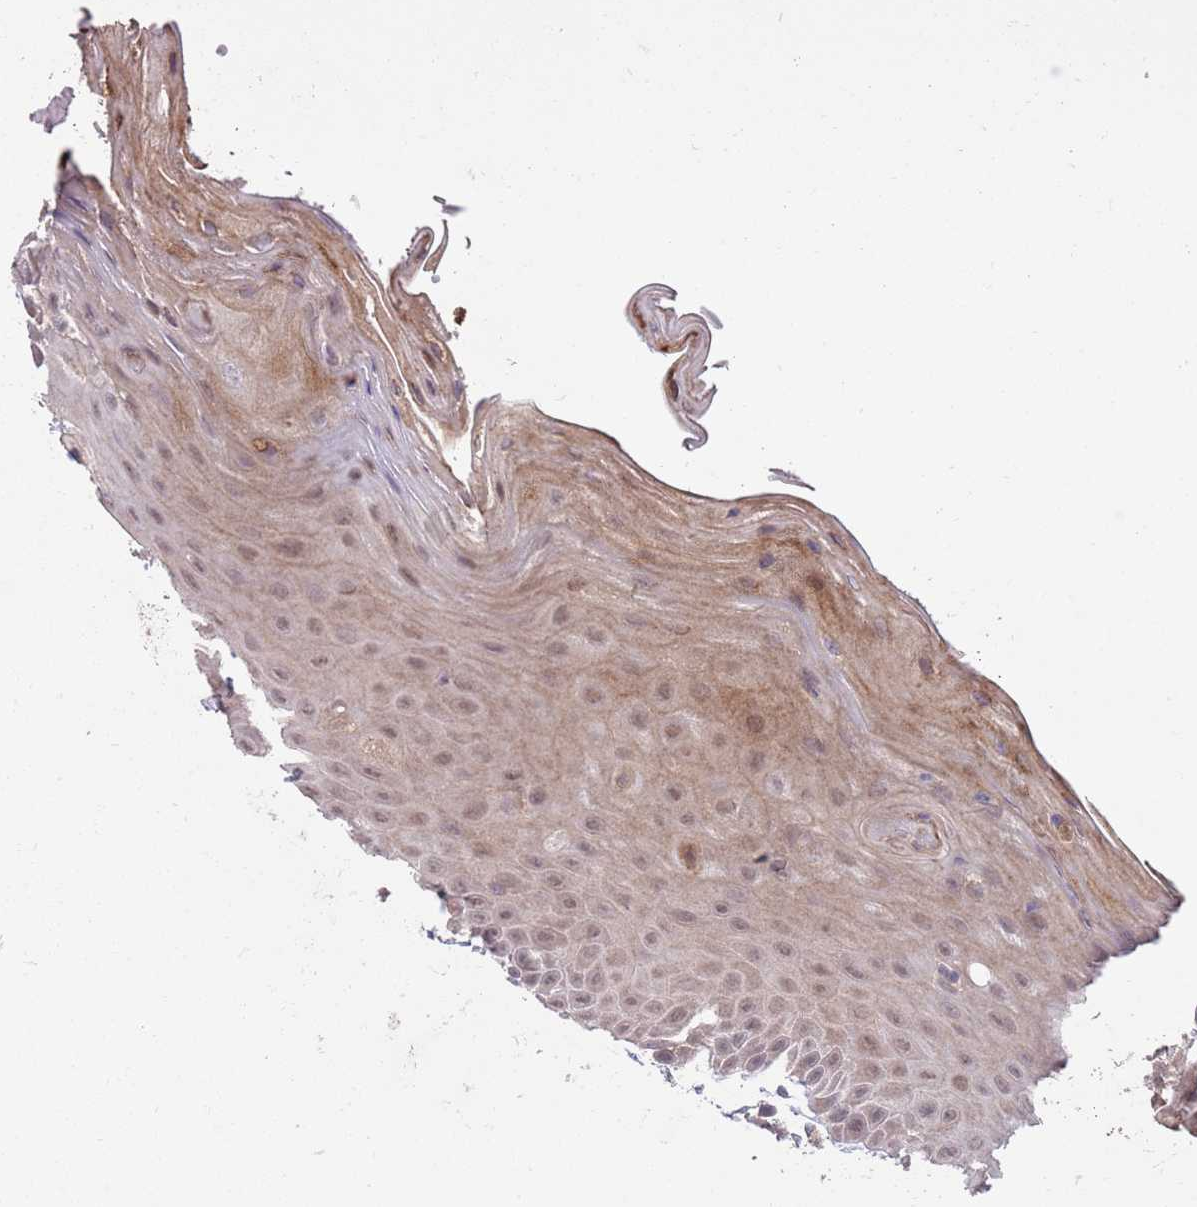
{"staining": {"intensity": "weak", "quantity": ">75%", "location": "cytoplasmic/membranous"}, "tissue": "oral mucosa", "cell_type": "Squamous epithelial cells", "image_type": "normal", "snomed": [{"axis": "morphology", "description": "Normal tissue, NOS"}, {"axis": "topography", "description": "Oral tissue"}, {"axis": "topography", "description": "Tounge, NOS"}], "caption": "Immunohistochemical staining of normal human oral mucosa displays weak cytoplasmic/membranous protein expression in about >75% of squamous epithelial cells.", "gene": "MEI1", "patient": {"sex": "female", "age": 59}}